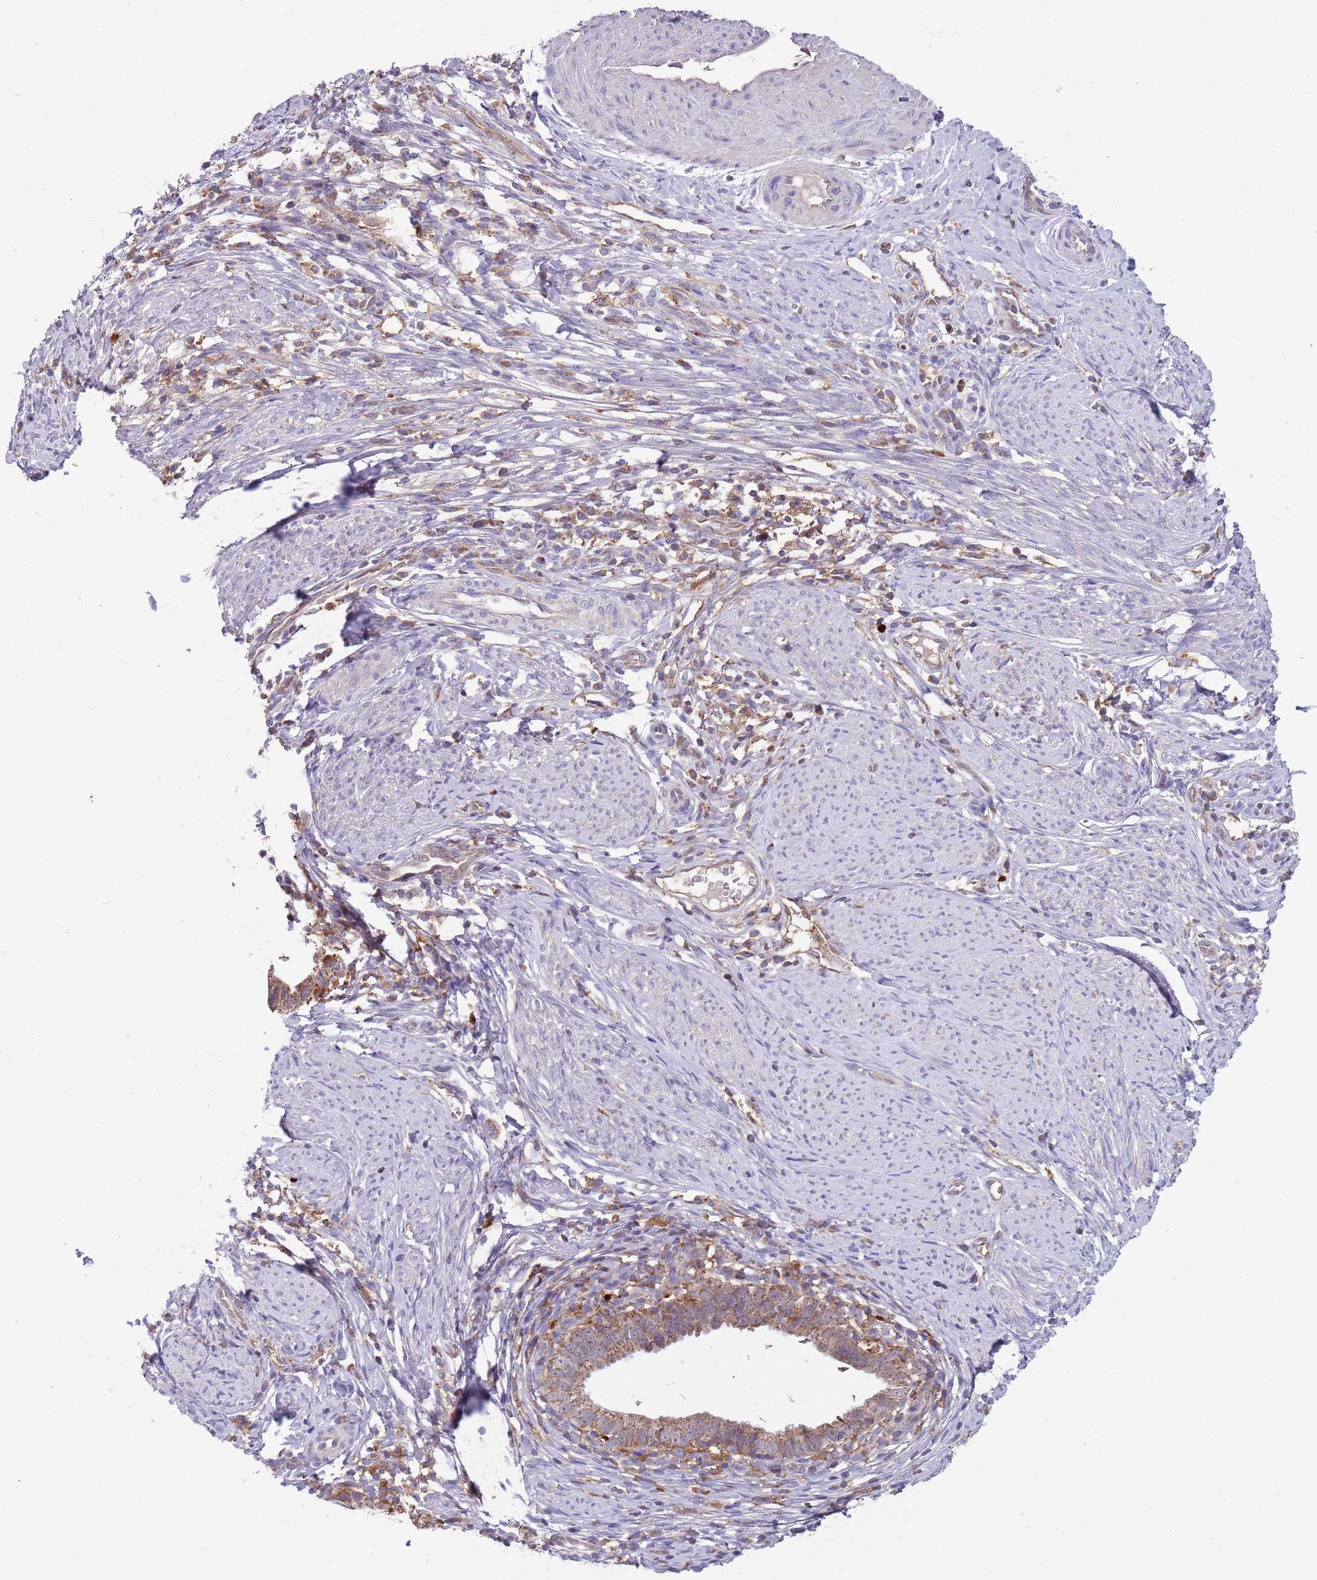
{"staining": {"intensity": "moderate", "quantity": ">75%", "location": "cytoplasmic/membranous"}, "tissue": "cervical cancer", "cell_type": "Tumor cells", "image_type": "cancer", "snomed": [{"axis": "morphology", "description": "Adenocarcinoma, NOS"}, {"axis": "topography", "description": "Cervix"}], "caption": "Cervical cancer (adenocarcinoma) stained with a protein marker demonstrates moderate staining in tumor cells.", "gene": "DDT", "patient": {"sex": "female", "age": 36}}